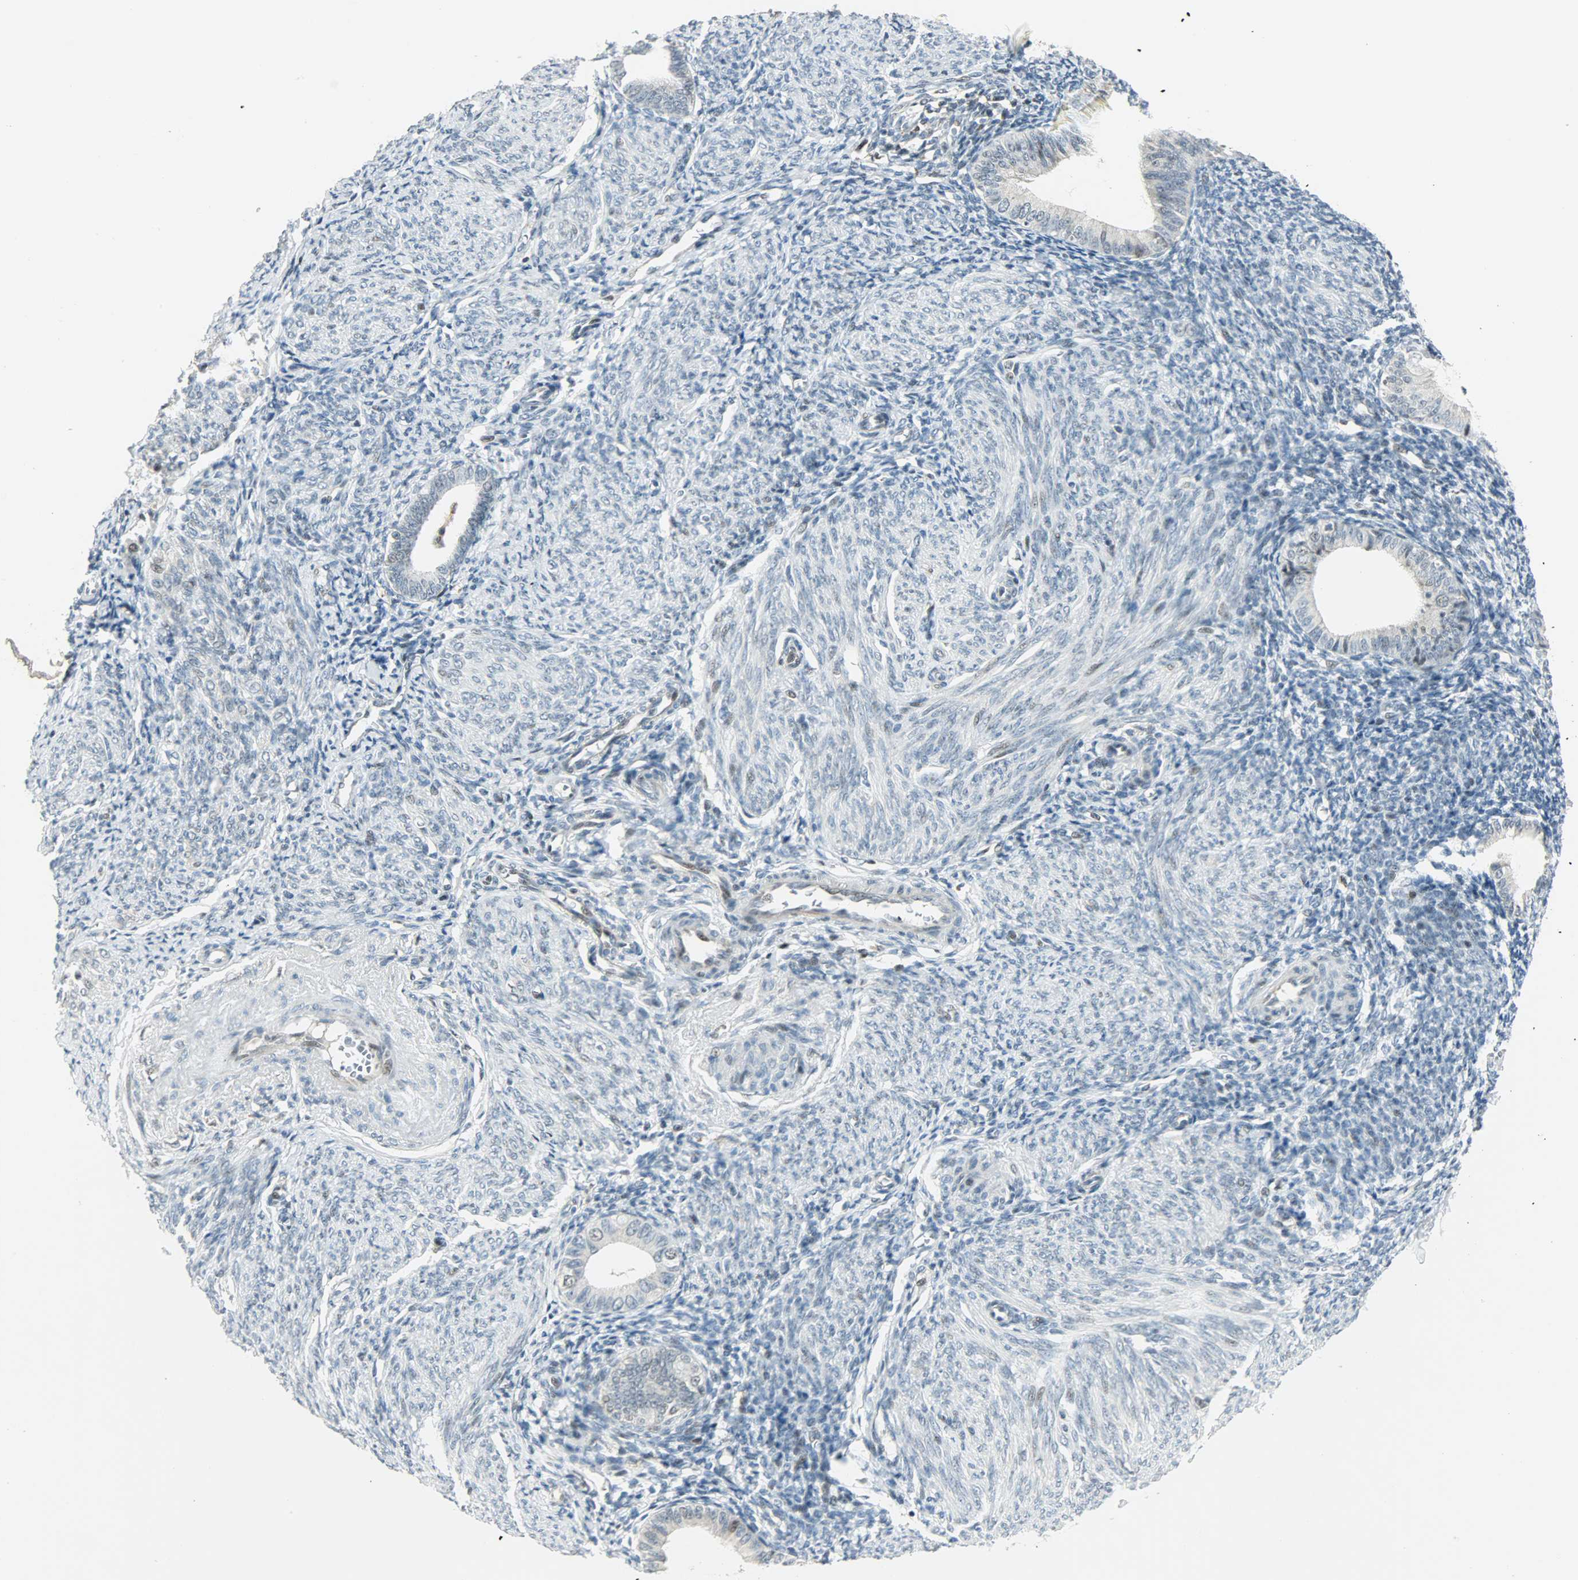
{"staining": {"intensity": "negative", "quantity": "none", "location": "none"}, "tissue": "endometrium", "cell_type": "Cells in endometrial stroma", "image_type": "normal", "snomed": [{"axis": "morphology", "description": "Normal tissue, NOS"}, {"axis": "topography", "description": "Endometrium"}], "caption": "DAB immunohistochemical staining of unremarkable endometrium reveals no significant staining in cells in endometrial stroma.", "gene": "IL15", "patient": {"sex": "female", "age": 57}}